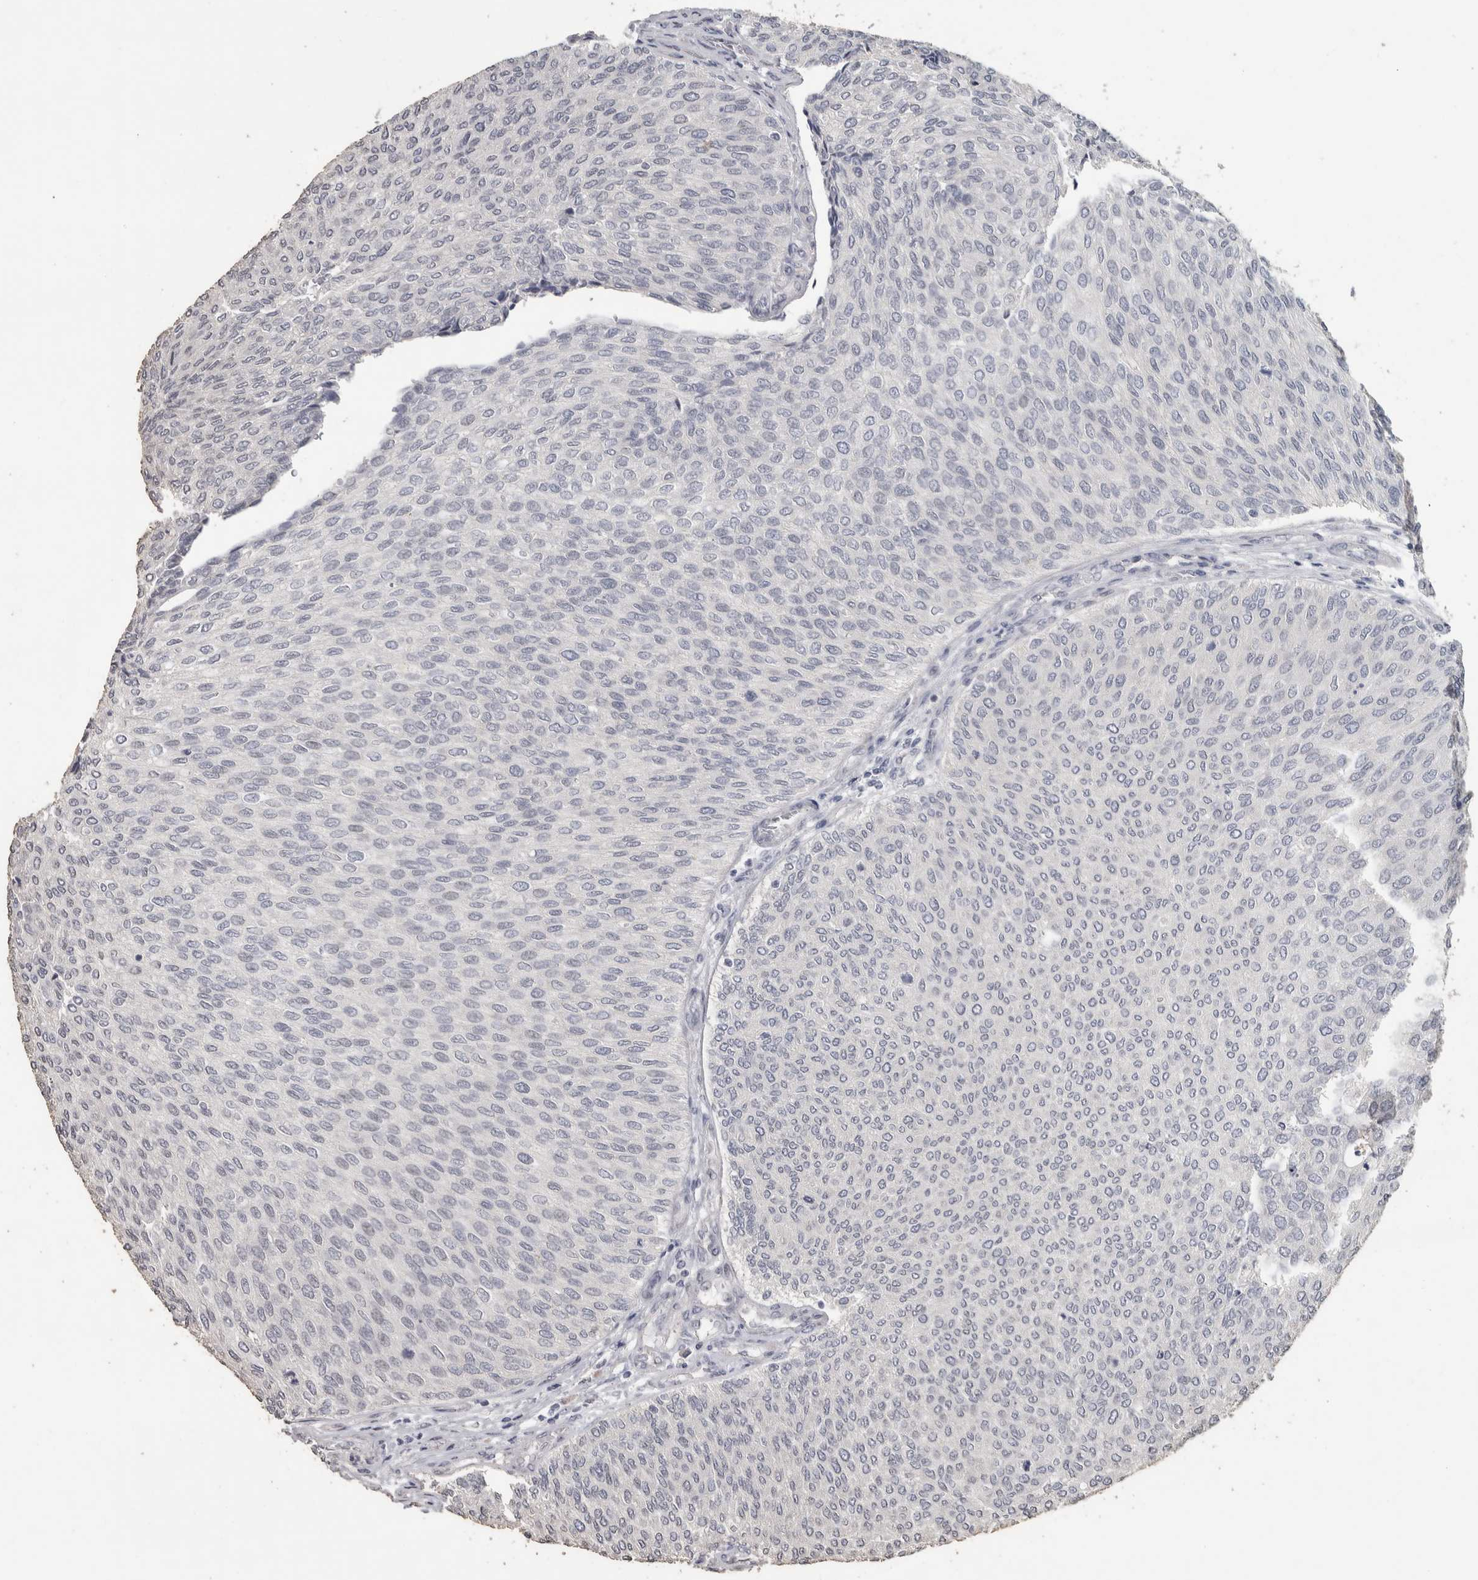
{"staining": {"intensity": "negative", "quantity": "none", "location": "none"}, "tissue": "urothelial cancer", "cell_type": "Tumor cells", "image_type": "cancer", "snomed": [{"axis": "morphology", "description": "Urothelial carcinoma, Low grade"}, {"axis": "topography", "description": "Urinary bladder"}], "caption": "Tumor cells are negative for brown protein staining in urothelial carcinoma (low-grade). (DAB (3,3'-diaminobenzidine) immunohistochemistry (IHC) with hematoxylin counter stain).", "gene": "NECAB1", "patient": {"sex": "female", "age": 79}}